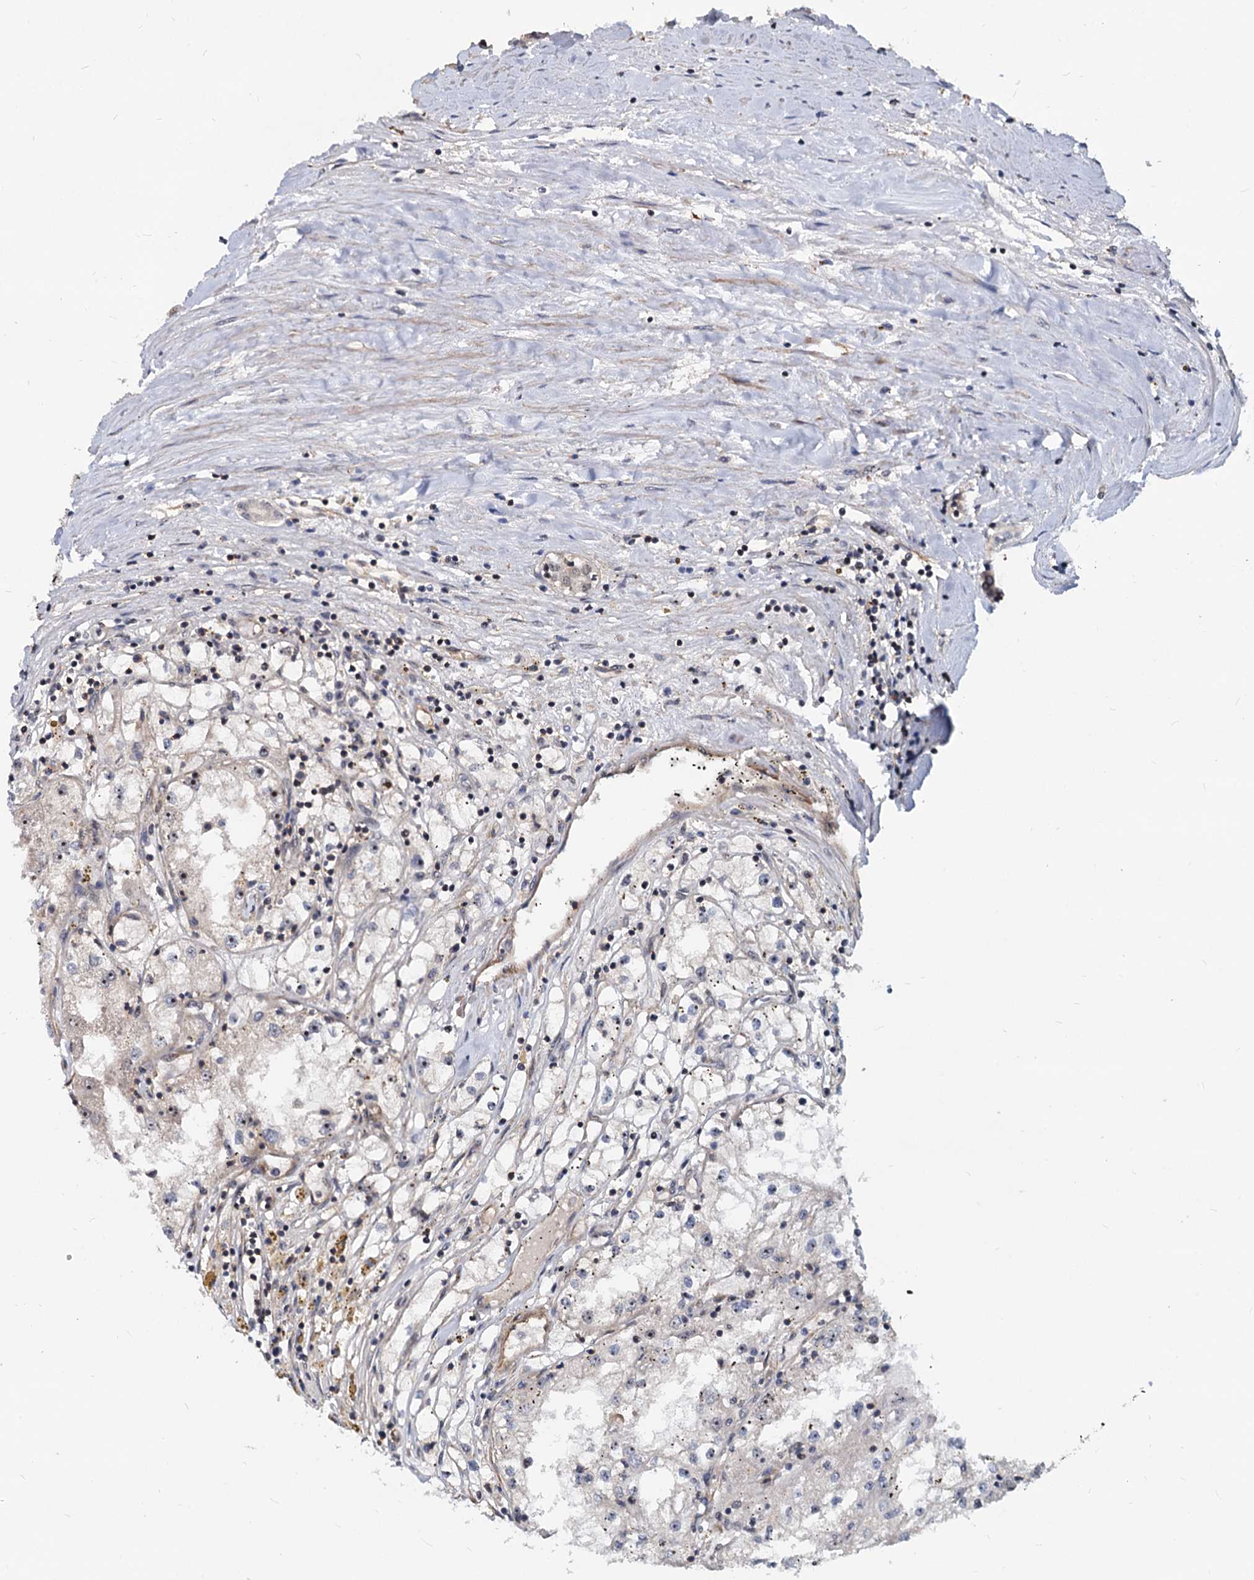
{"staining": {"intensity": "weak", "quantity": "25%-75%", "location": "nuclear"}, "tissue": "renal cancer", "cell_type": "Tumor cells", "image_type": "cancer", "snomed": [{"axis": "morphology", "description": "Adenocarcinoma, NOS"}, {"axis": "topography", "description": "Kidney"}], "caption": "Immunohistochemical staining of renal adenocarcinoma demonstrates low levels of weak nuclear expression in approximately 25%-75% of tumor cells.", "gene": "UBLCP1", "patient": {"sex": "male", "age": 56}}